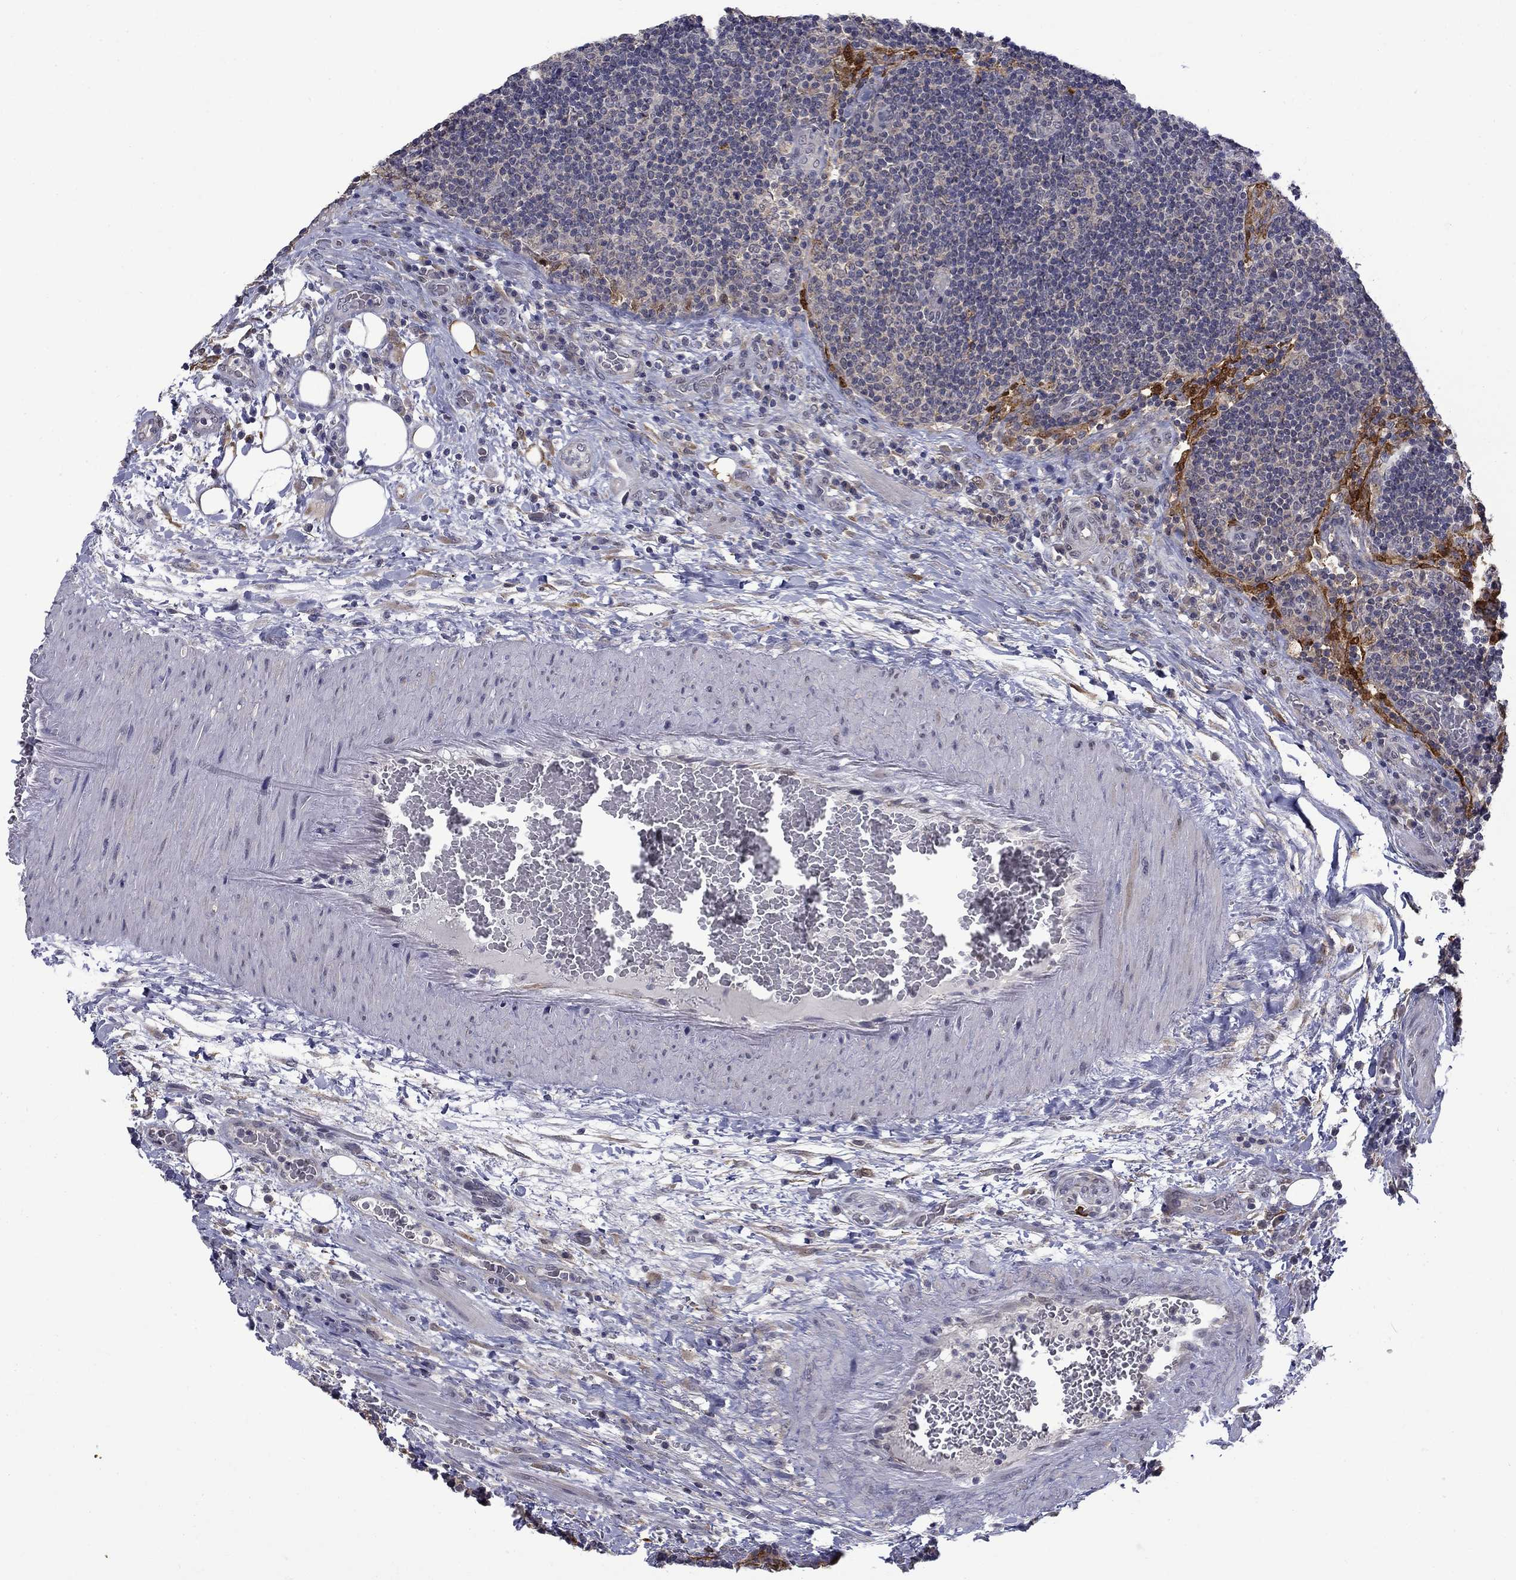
{"staining": {"intensity": "negative", "quantity": "none", "location": "none"}, "tissue": "lymph node", "cell_type": "Germinal center cells", "image_type": "normal", "snomed": [{"axis": "morphology", "description": "Normal tissue, NOS"}, {"axis": "topography", "description": "Lymph node"}], "caption": "Germinal center cells show no significant protein staining in normal lymph node. The staining was performed using DAB (3,3'-diaminobenzidine) to visualize the protein expression in brown, while the nuclei were stained in blue with hematoxylin (Magnification: 20x).", "gene": "PCBP2", "patient": {"sex": "male", "age": 63}}